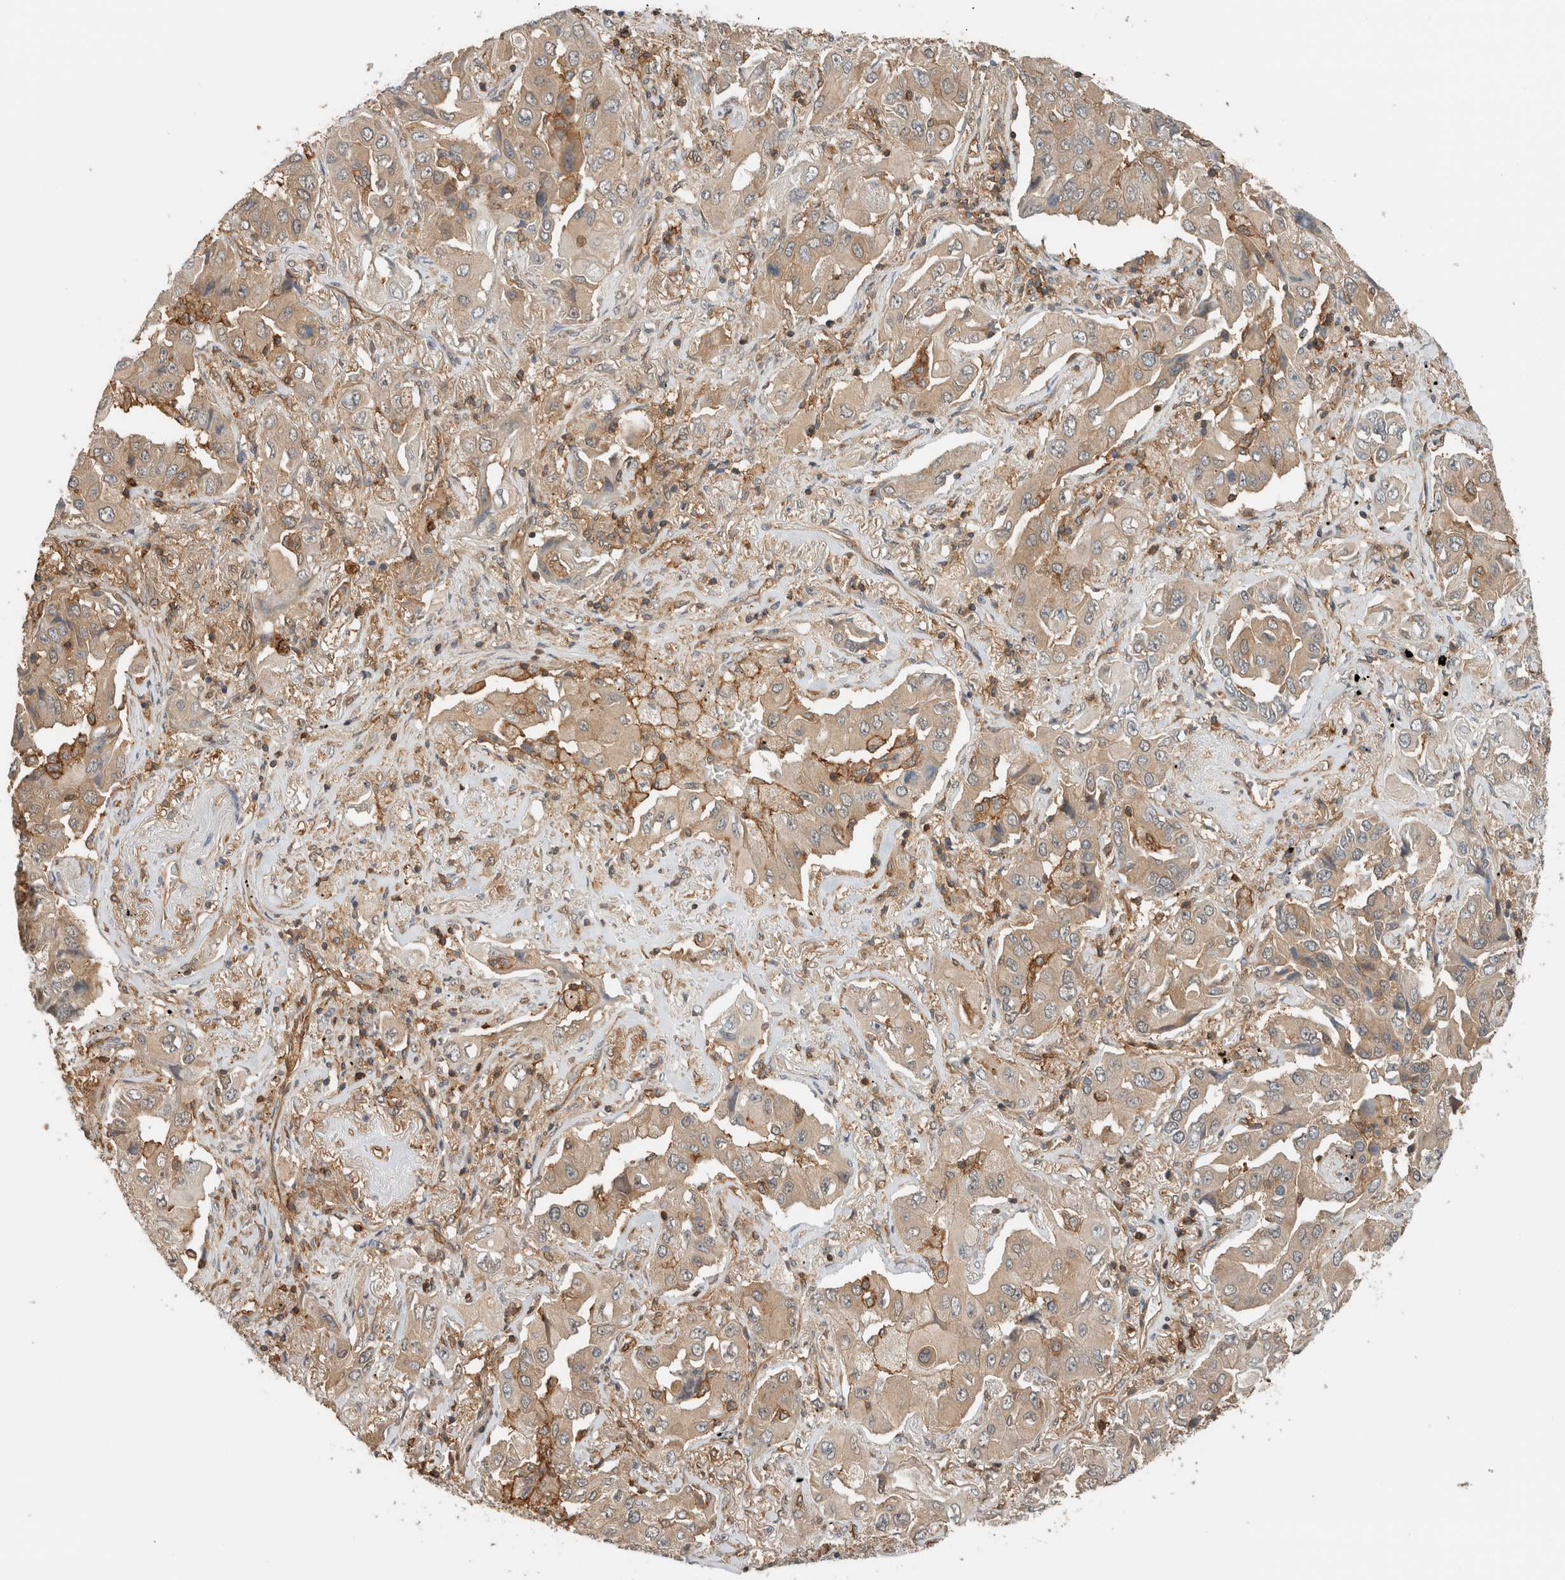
{"staining": {"intensity": "weak", "quantity": "<25%", "location": "cytoplasmic/membranous"}, "tissue": "lung cancer", "cell_type": "Tumor cells", "image_type": "cancer", "snomed": [{"axis": "morphology", "description": "Adenocarcinoma, NOS"}, {"axis": "topography", "description": "Lung"}], "caption": "Immunohistochemistry (IHC) image of neoplastic tissue: adenocarcinoma (lung) stained with DAB (3,3'-diaminobenzidine) reveals no significant protein staining in tumor cells.", "gene": "PFDN4", "patient": {"sex": "female", "age": 65}}